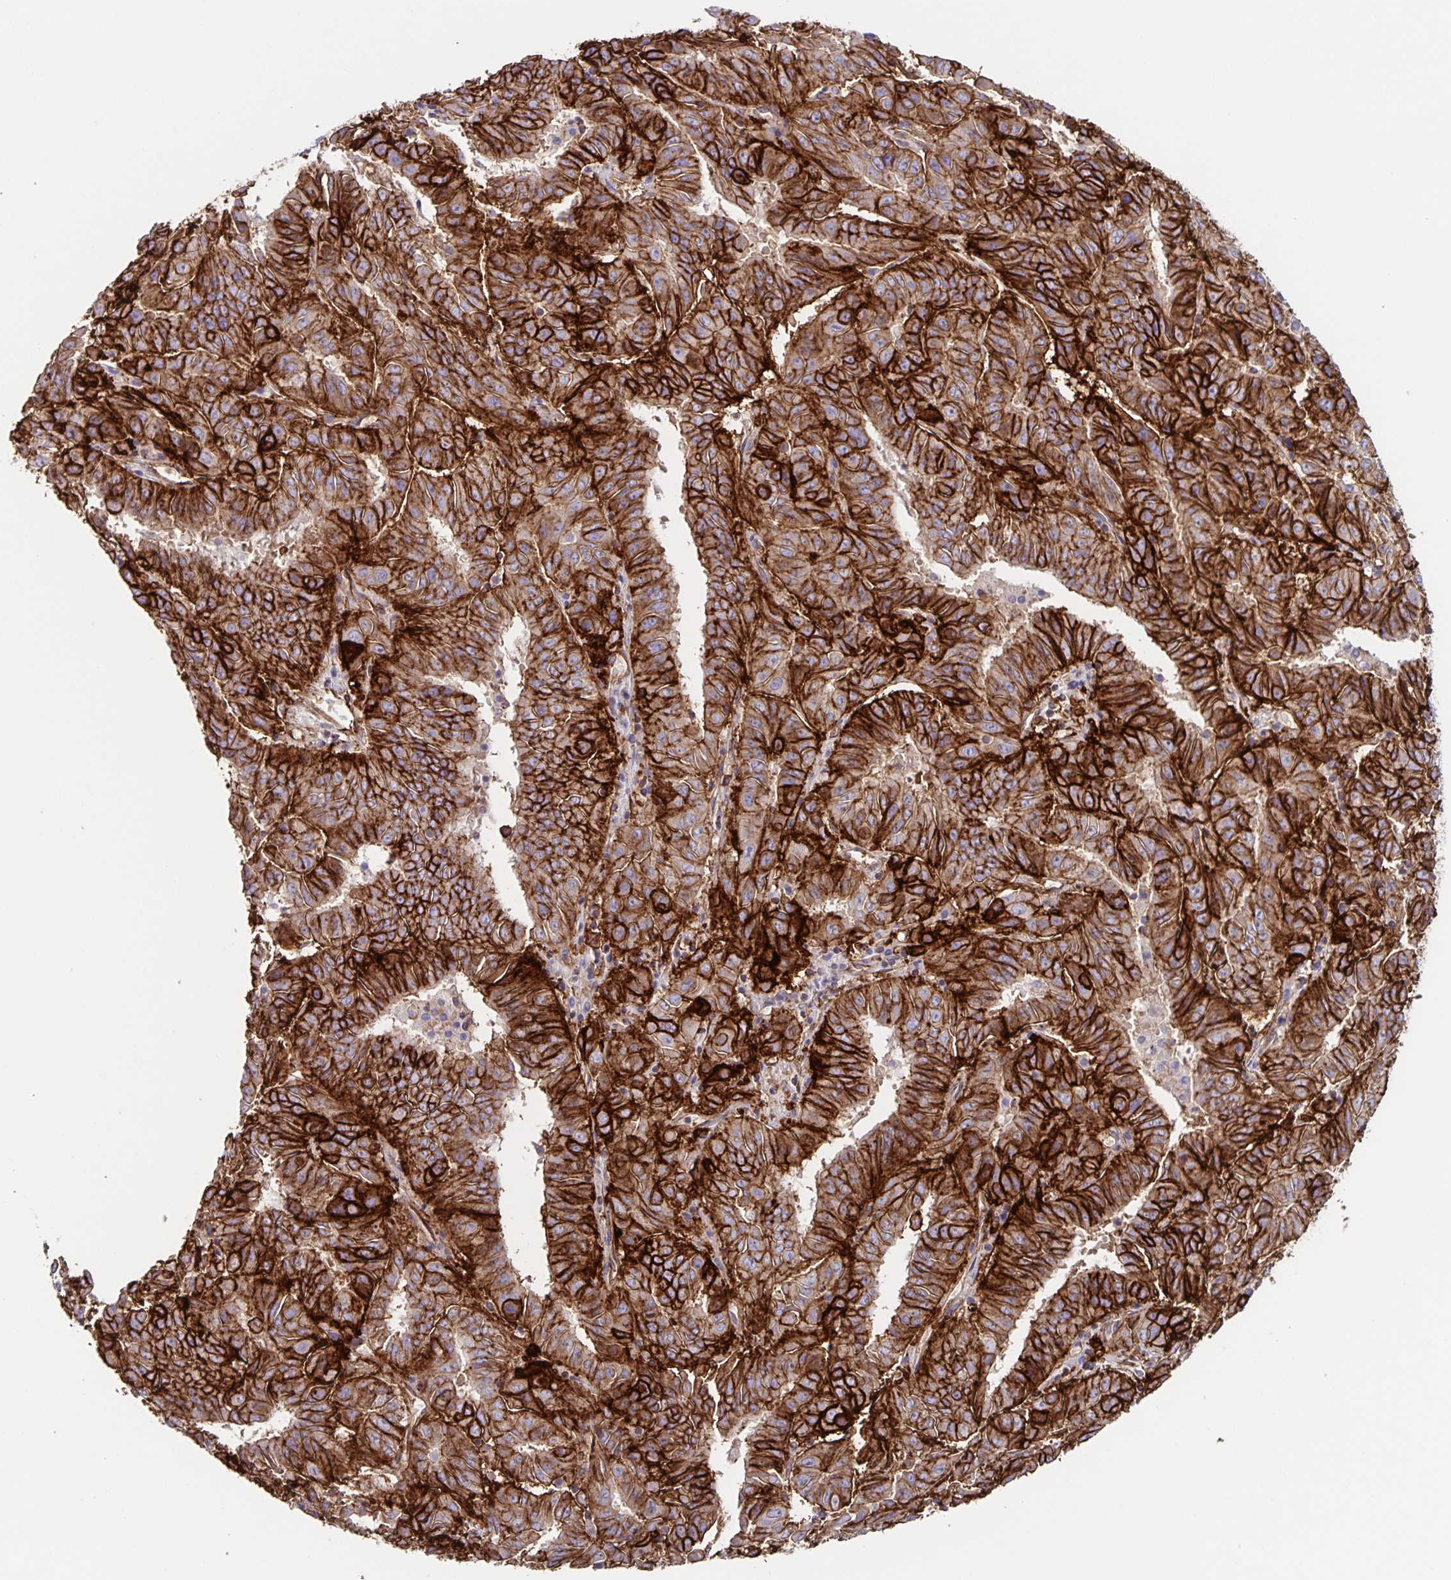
{"staining": {"intensity": "strong", "quantity": ">75%", "location": "cytoplasmic/membranous"}, "tissue": "pancreatic cancer", "cell_type": "Tumor cells", "image_type": "cancer", "snomed": [{"axis": "morphology", "description": "Adenocarcinoma, NOS"}, {"axis": "topography", "description": "Pancreas"}], "caption": "Immunohistochemical staining of human pancreatic cancer exhibits strong cytoplasmic/membranous protein staining in approximately >75% of tumor cells.", "gene": "ITGA2", "patient": {"sex": "male", "age": 63}}